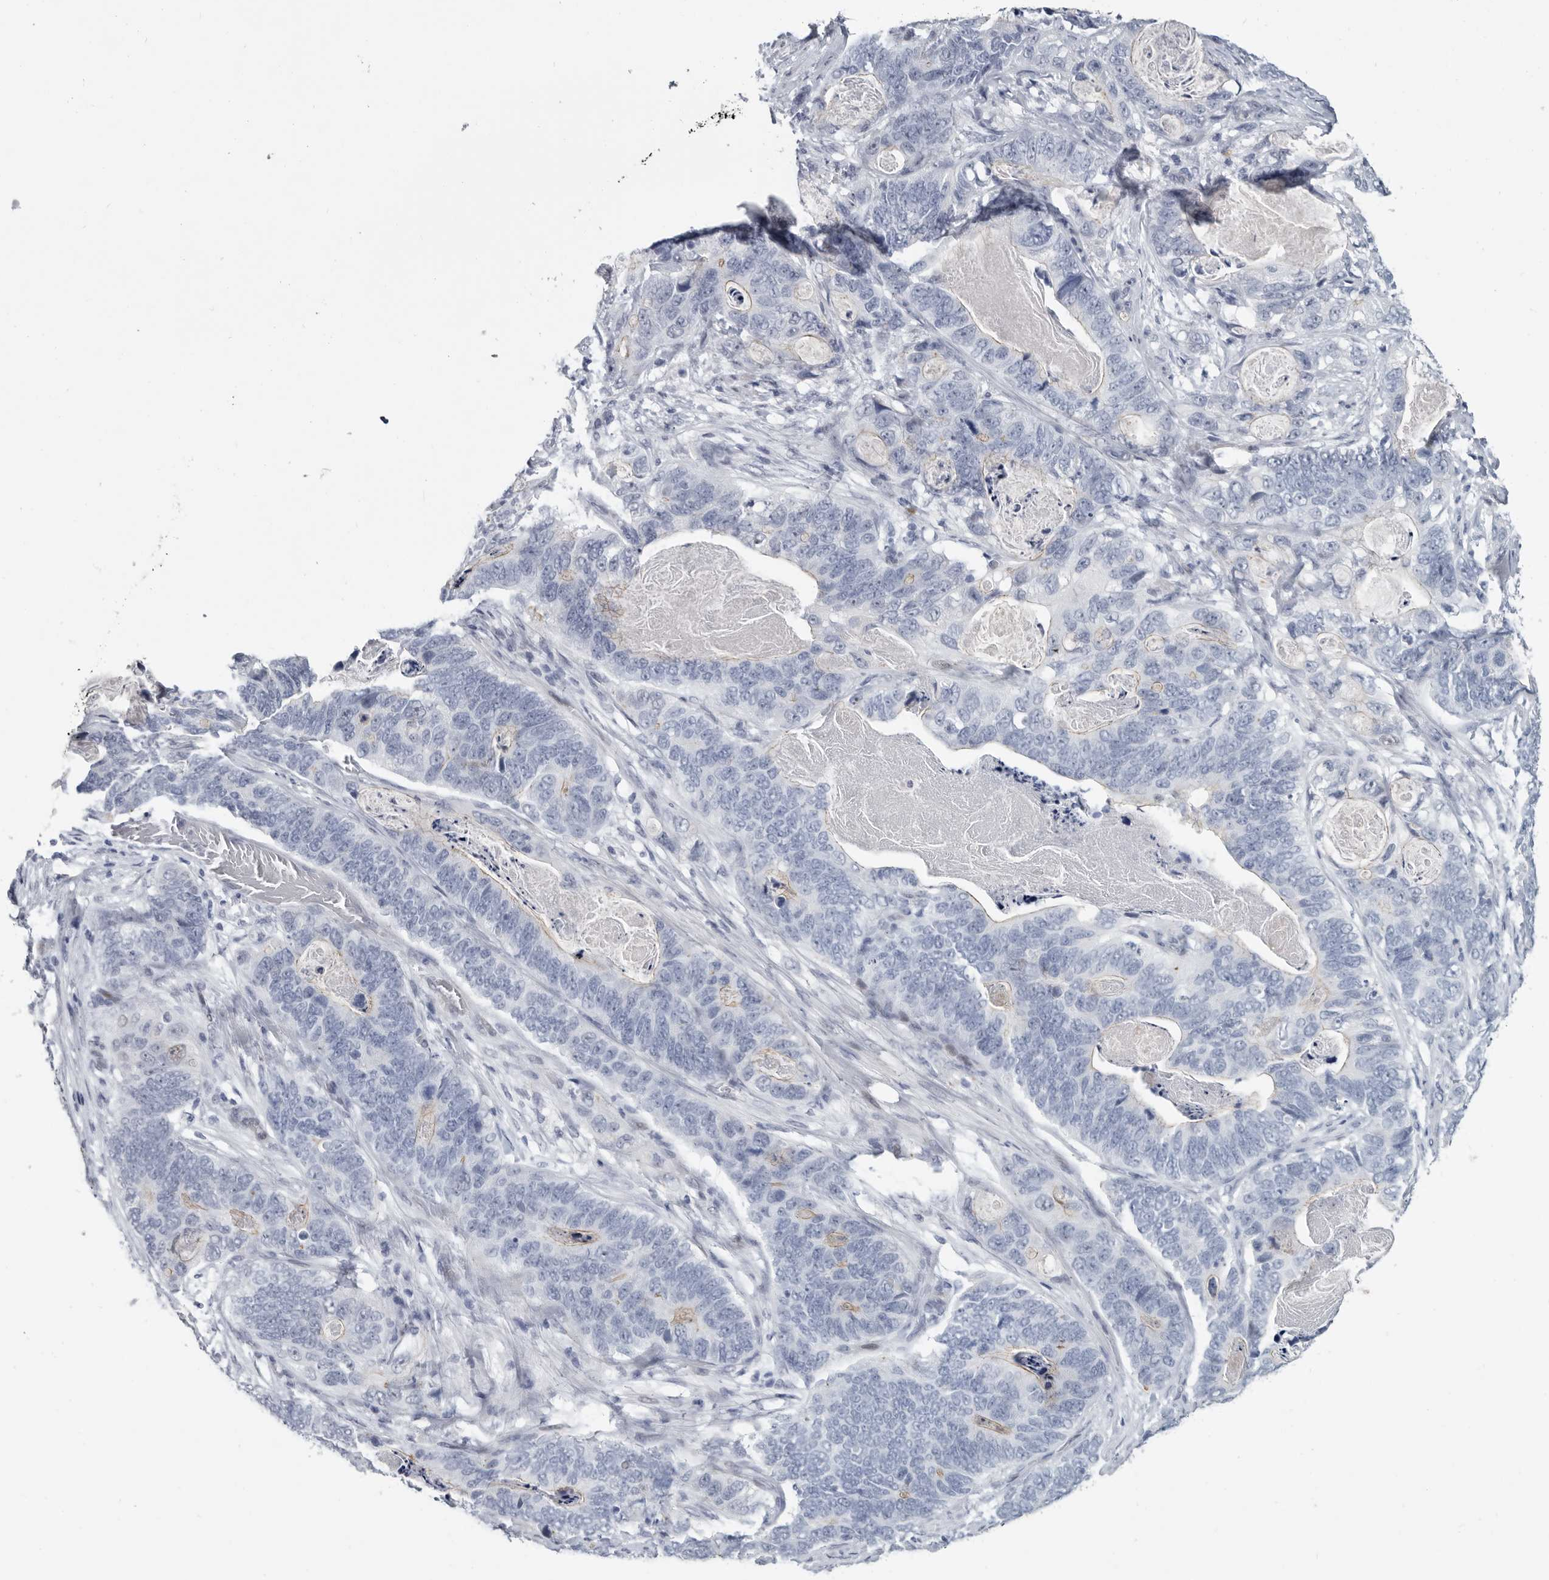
{"staining": {"intensity": "negative", "quantity": "none", "location": "none"}, "tissue": "stomach cancer", "cell_type": "Tumor cells", "image_type": "cancer", "snomed": [{"axis": "morphology", "description": "Normal tissue, NOS"}, {"axis": "morphology", "description": "Adenocarcinoma, NOS"}, {"axis": "topography", "description": "Stomach"}], "caption": "Stomach cancer (adenocarcinoma) was stained to show a protein in brown. There is no significant positivity in tumor cells.", "gene": "WRAP73", "patient": {"sex": "female", "age": 89}}